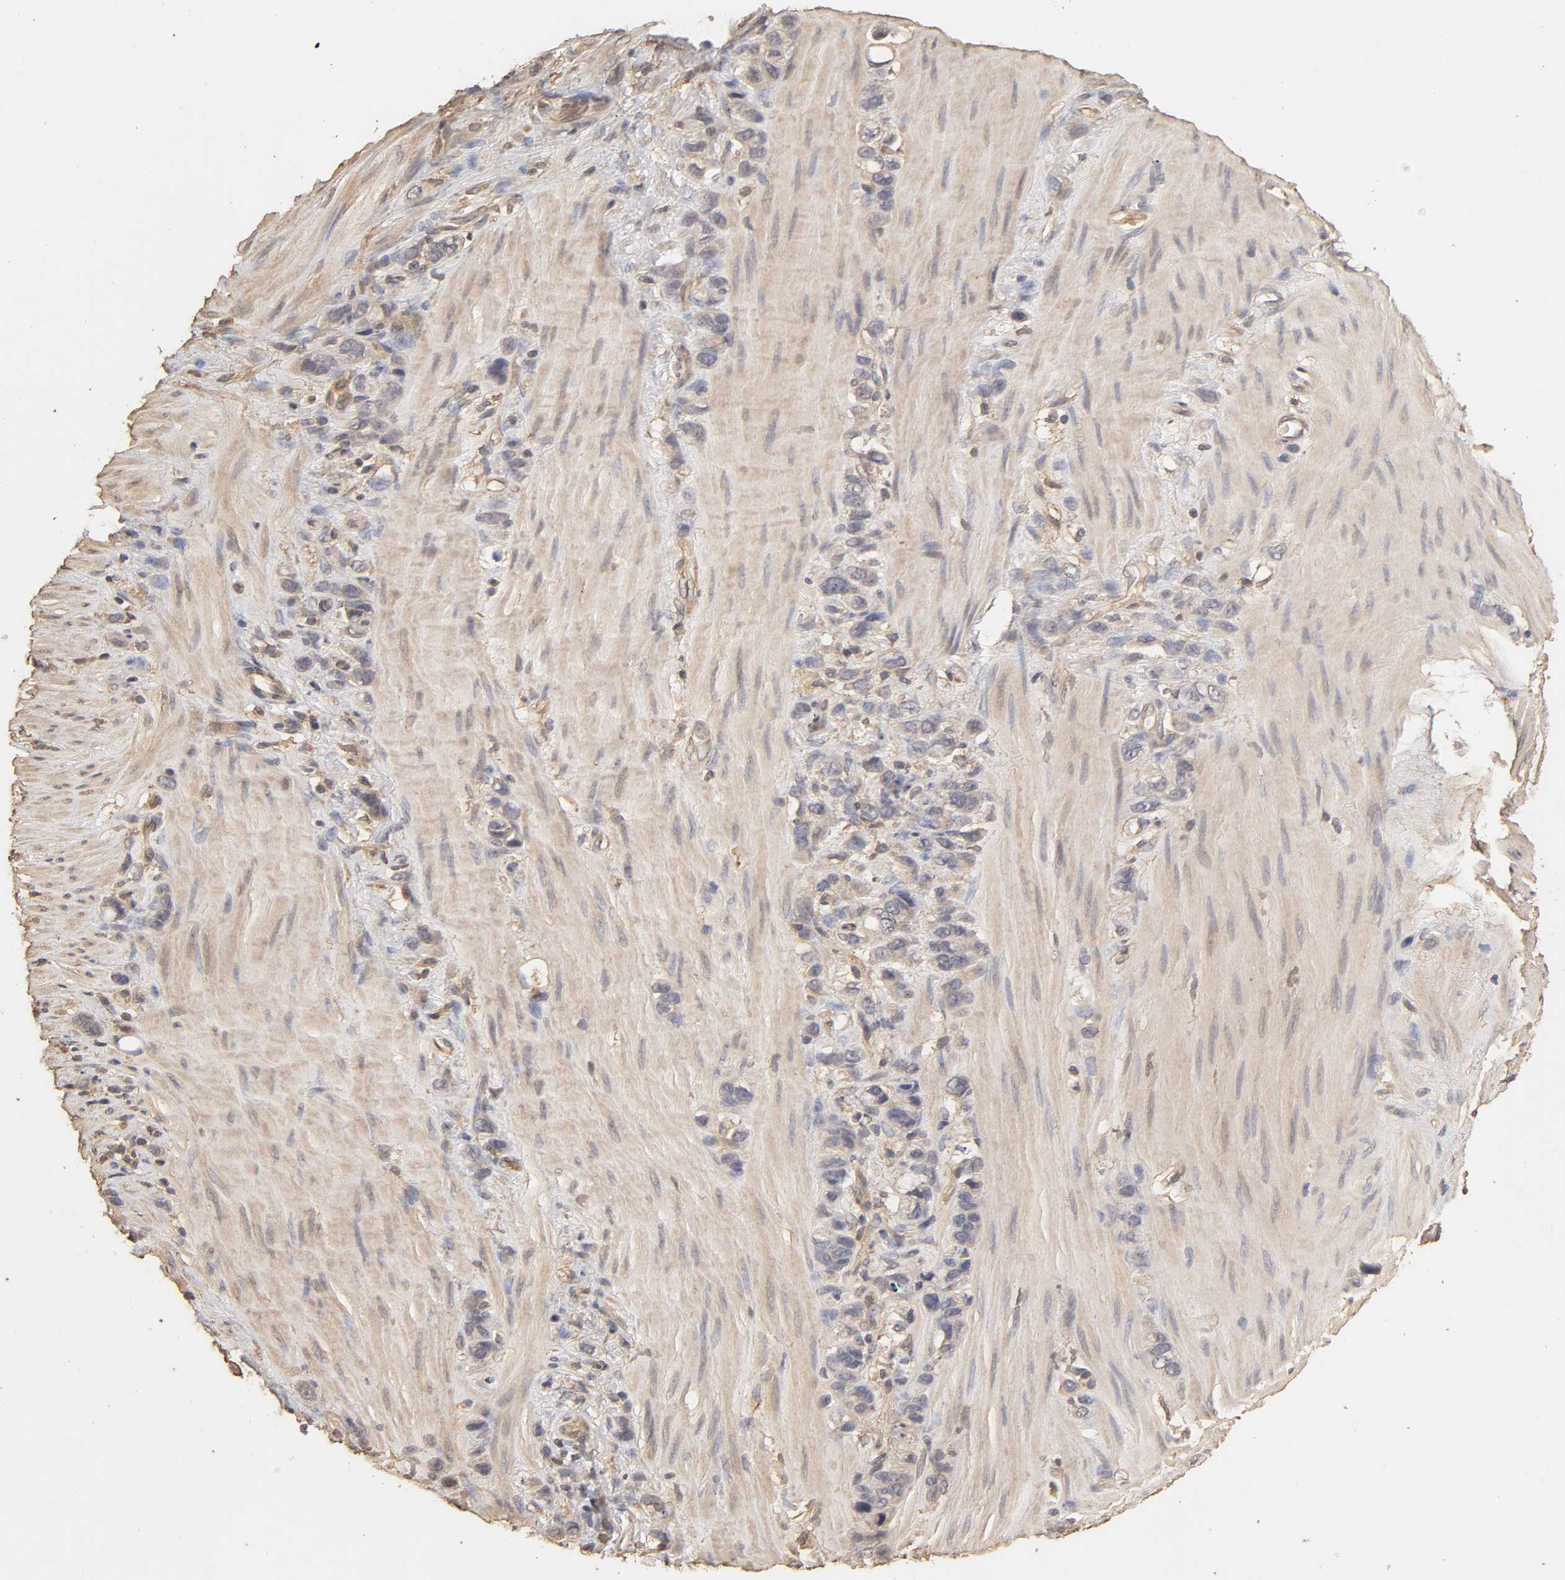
{"staining": {"intensity": "negative", "quantity": "none", "location": "none"}, "tissue": "stomach cancer", "cell_type": "Tumor cells", "image_type": "cancer", "snomed": [{"axis": "morphology", "description": "Normal tissue, NOS"}, {"axis": "morphology", "description": "Adenocarcinoma, NOS"}, {"axis": "morphology", "description": "Adenocarcinoma, High grade"}, {"axis": "topography", "description": "Stomach, upper"}, {"axis": "topography", "description": "Stomach"}], "caption": "This is an IHC micrograph of stomach adenocarcinoma. There is no positivity in tumor cells.", "gene": "VSIG4", "patient": {"sex": "female", "age": 65}}